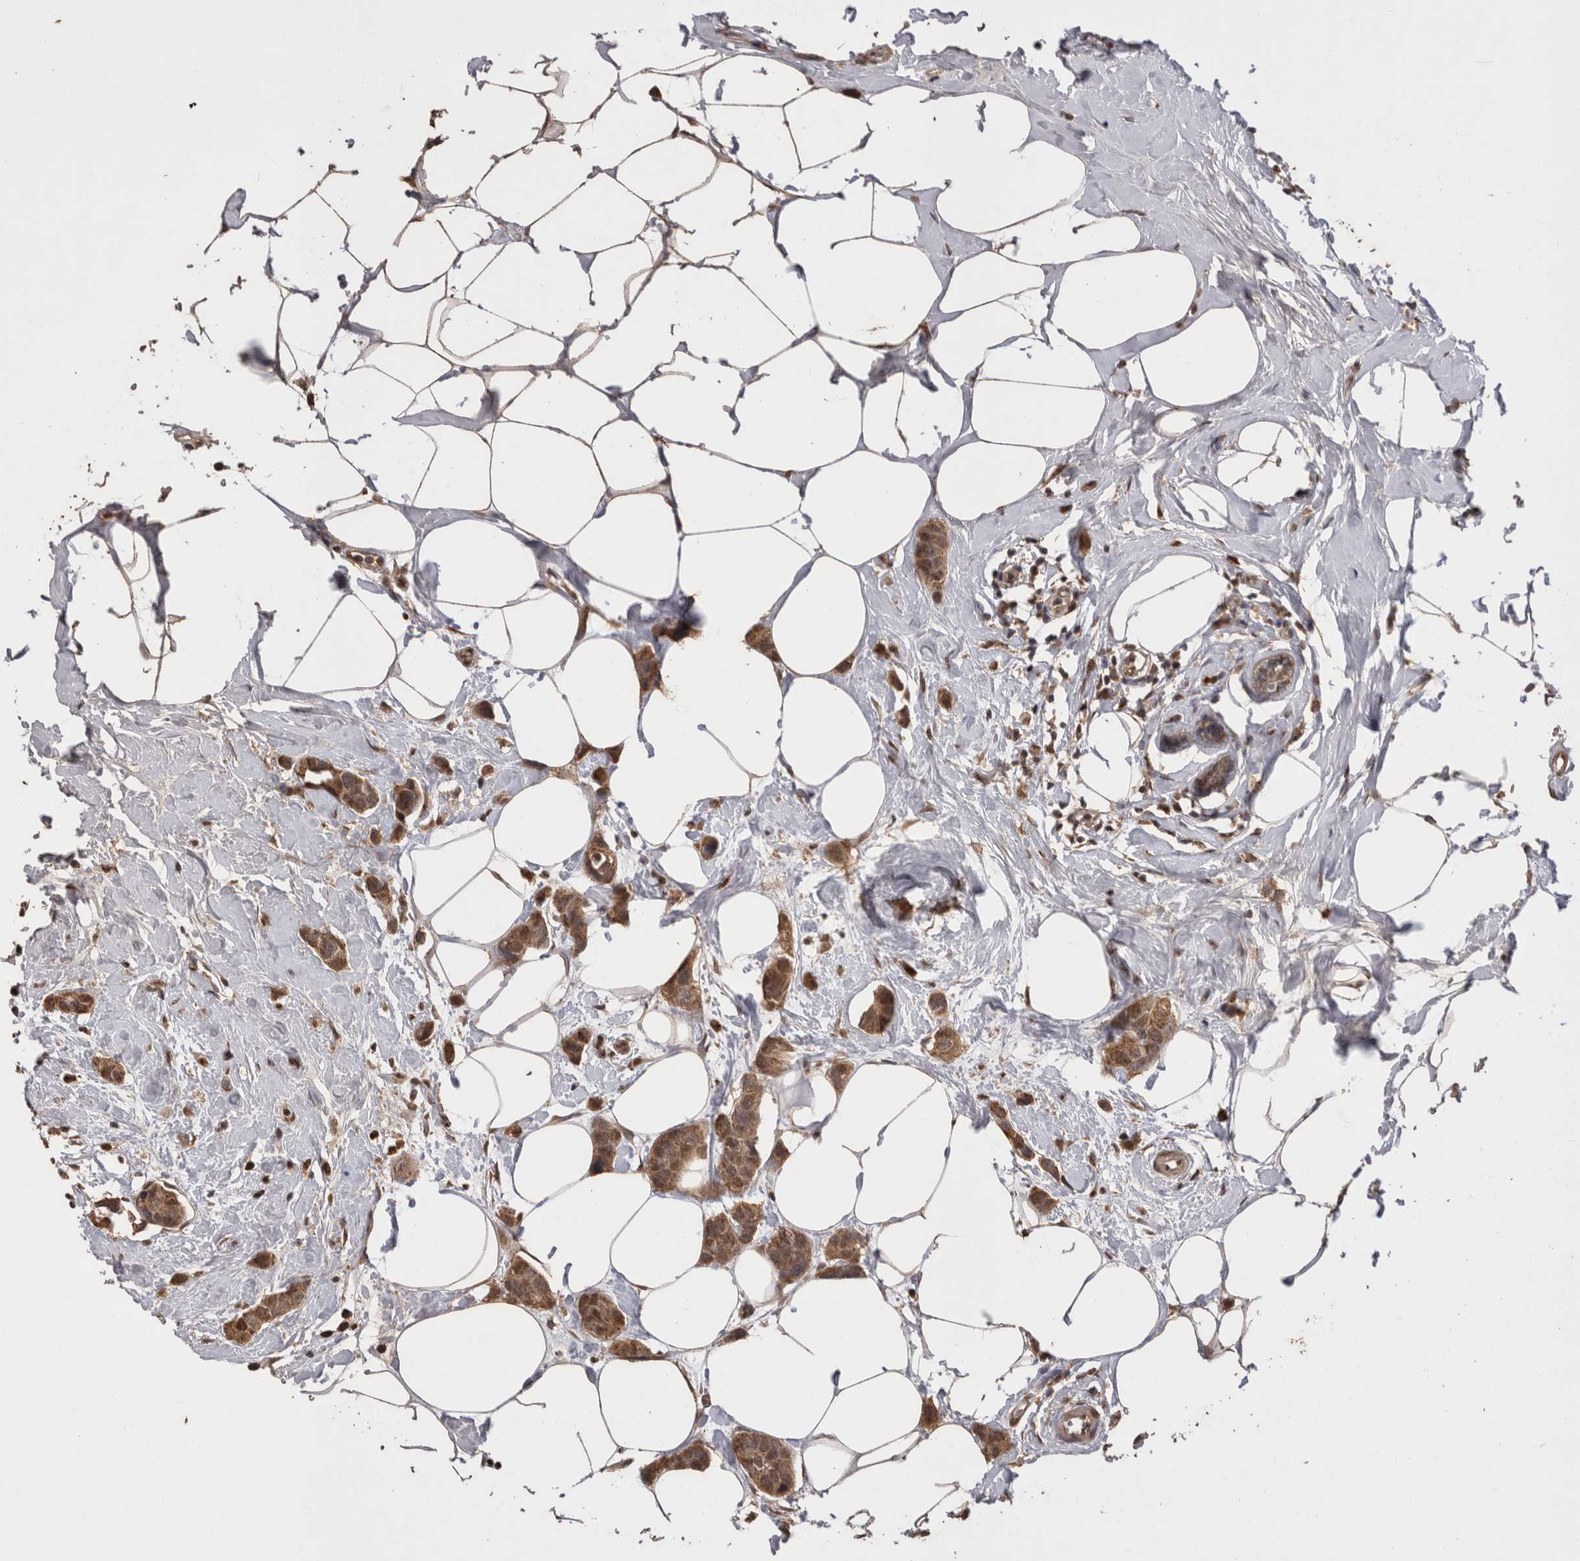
{"staining": {"intensity": "moderate", "quantity": ">75%", "location": "cytoplasmic/membranous,nuclear"}, "tissue": "breast cancer", "cell_type": "Tumor cells", "image_type": "cancer", "snomed": [{"axis": "morphology", "description": "Normal tissue, NOS"}, {"axis": "morphology", "description": "Duct carcinoma"}, {"axis": "topography", "description": "Breast"}], "caption": "The histopathology image shows a brown stain indicating the presence of a protein in the cytoplasmic/membranous and nuclear of tumor cells in invasive ductal carcinoma (breast). The staining is performed using DAB (3,3'-diaminobenzidine) brown chromogen to label protein expression. The nuclei are counter-stained blue using hematoxylin.", "gene": "GRK5", "patient": {"sex": "female", "age": 50}}